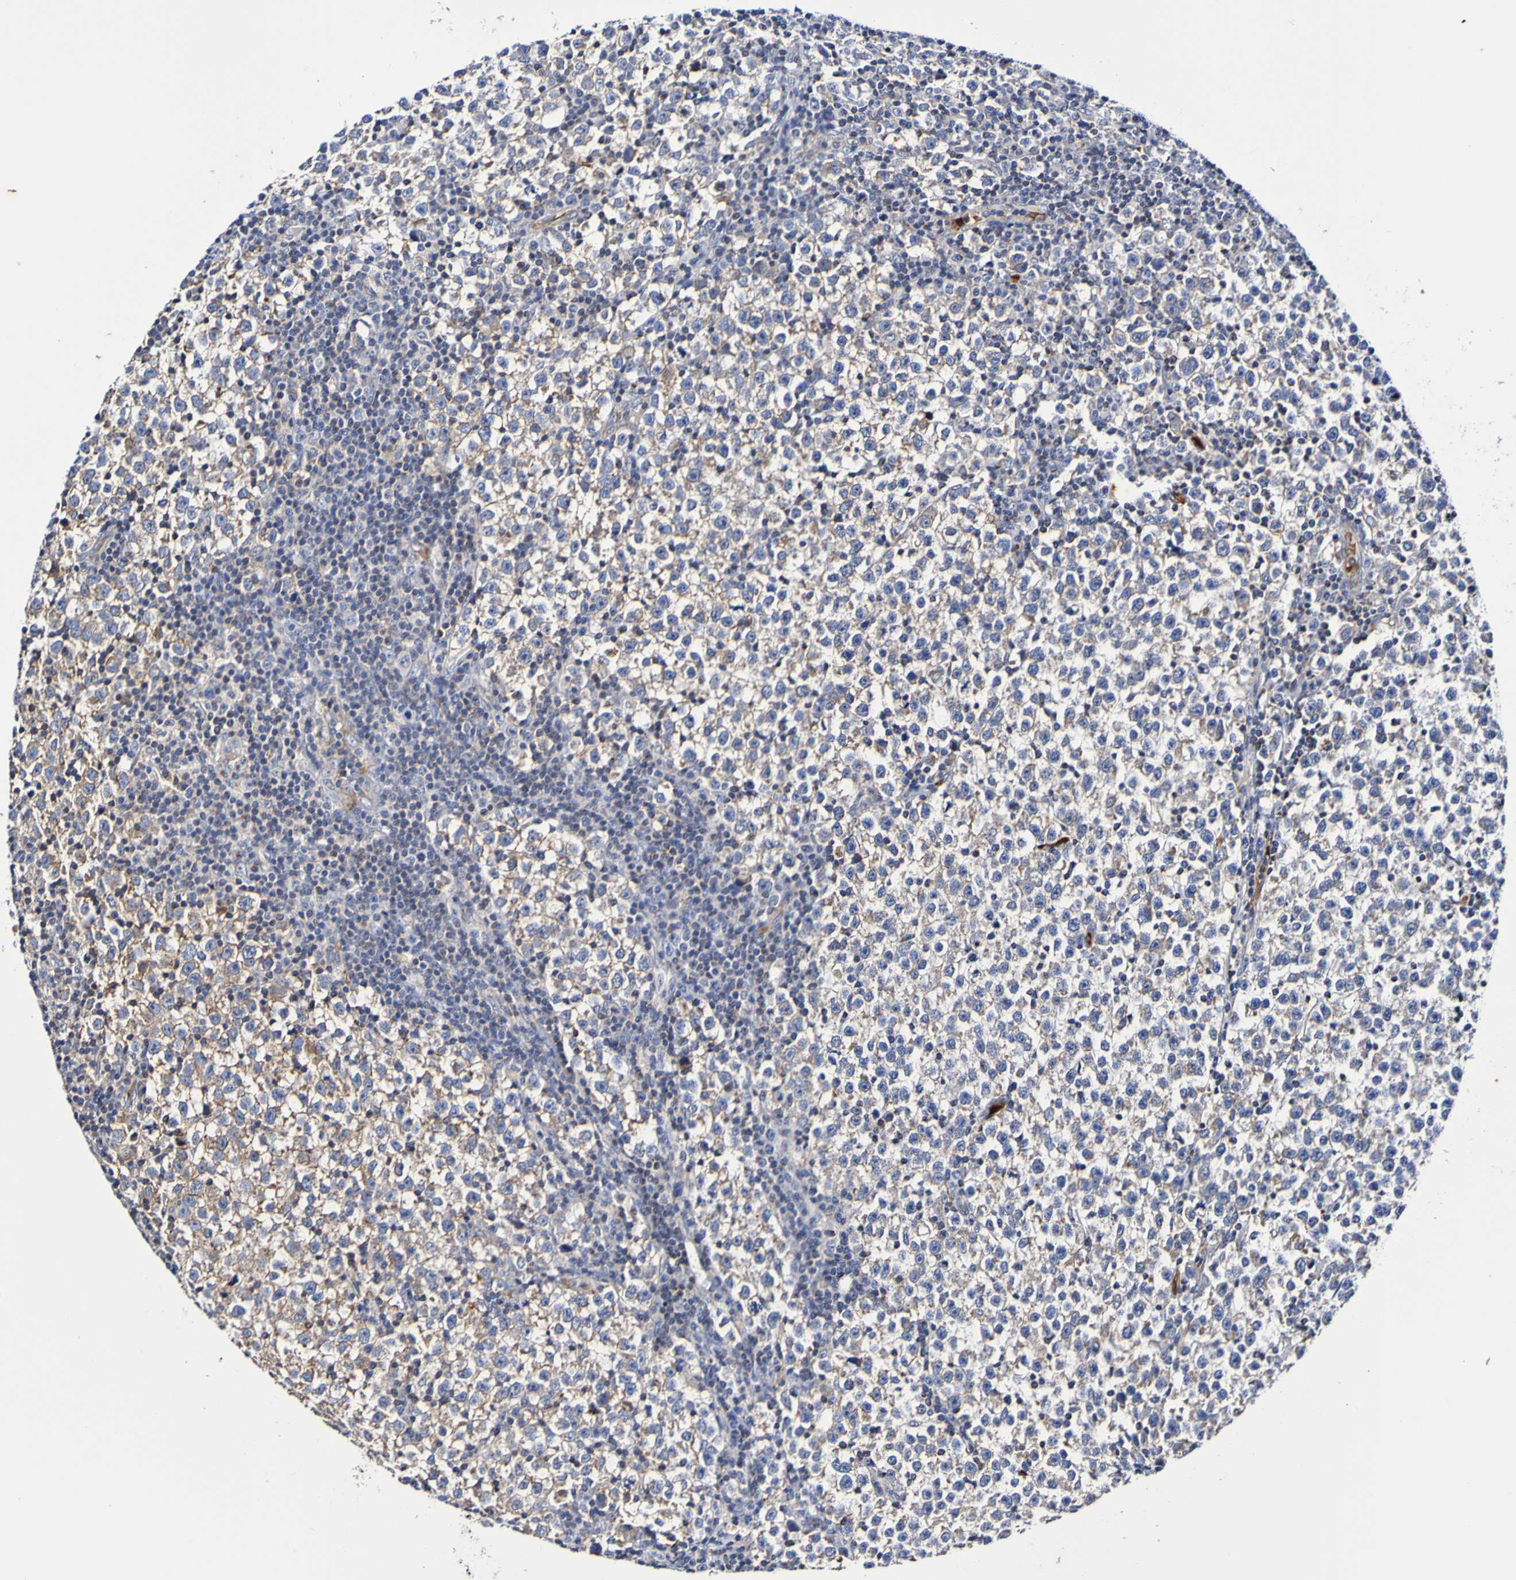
{"staining": {"intensity": "weak", "quantity": "<25%", "location": "cytoplasmic/membranous"}, "tissue": "testis cancer", "cell_type": "Tumor cells", "image_type": "cancer", "snomed": [{"axis": "morphology", "description": "Seminoma, NOS"}, {"axis": "topography", "description": "Testis"}], "caption": "Testis cancer stained for a protein using IHC demonstrates no positivity tumor cells.", "gene": "WNT4", "patient": {"sex": "male", "age": 43}}